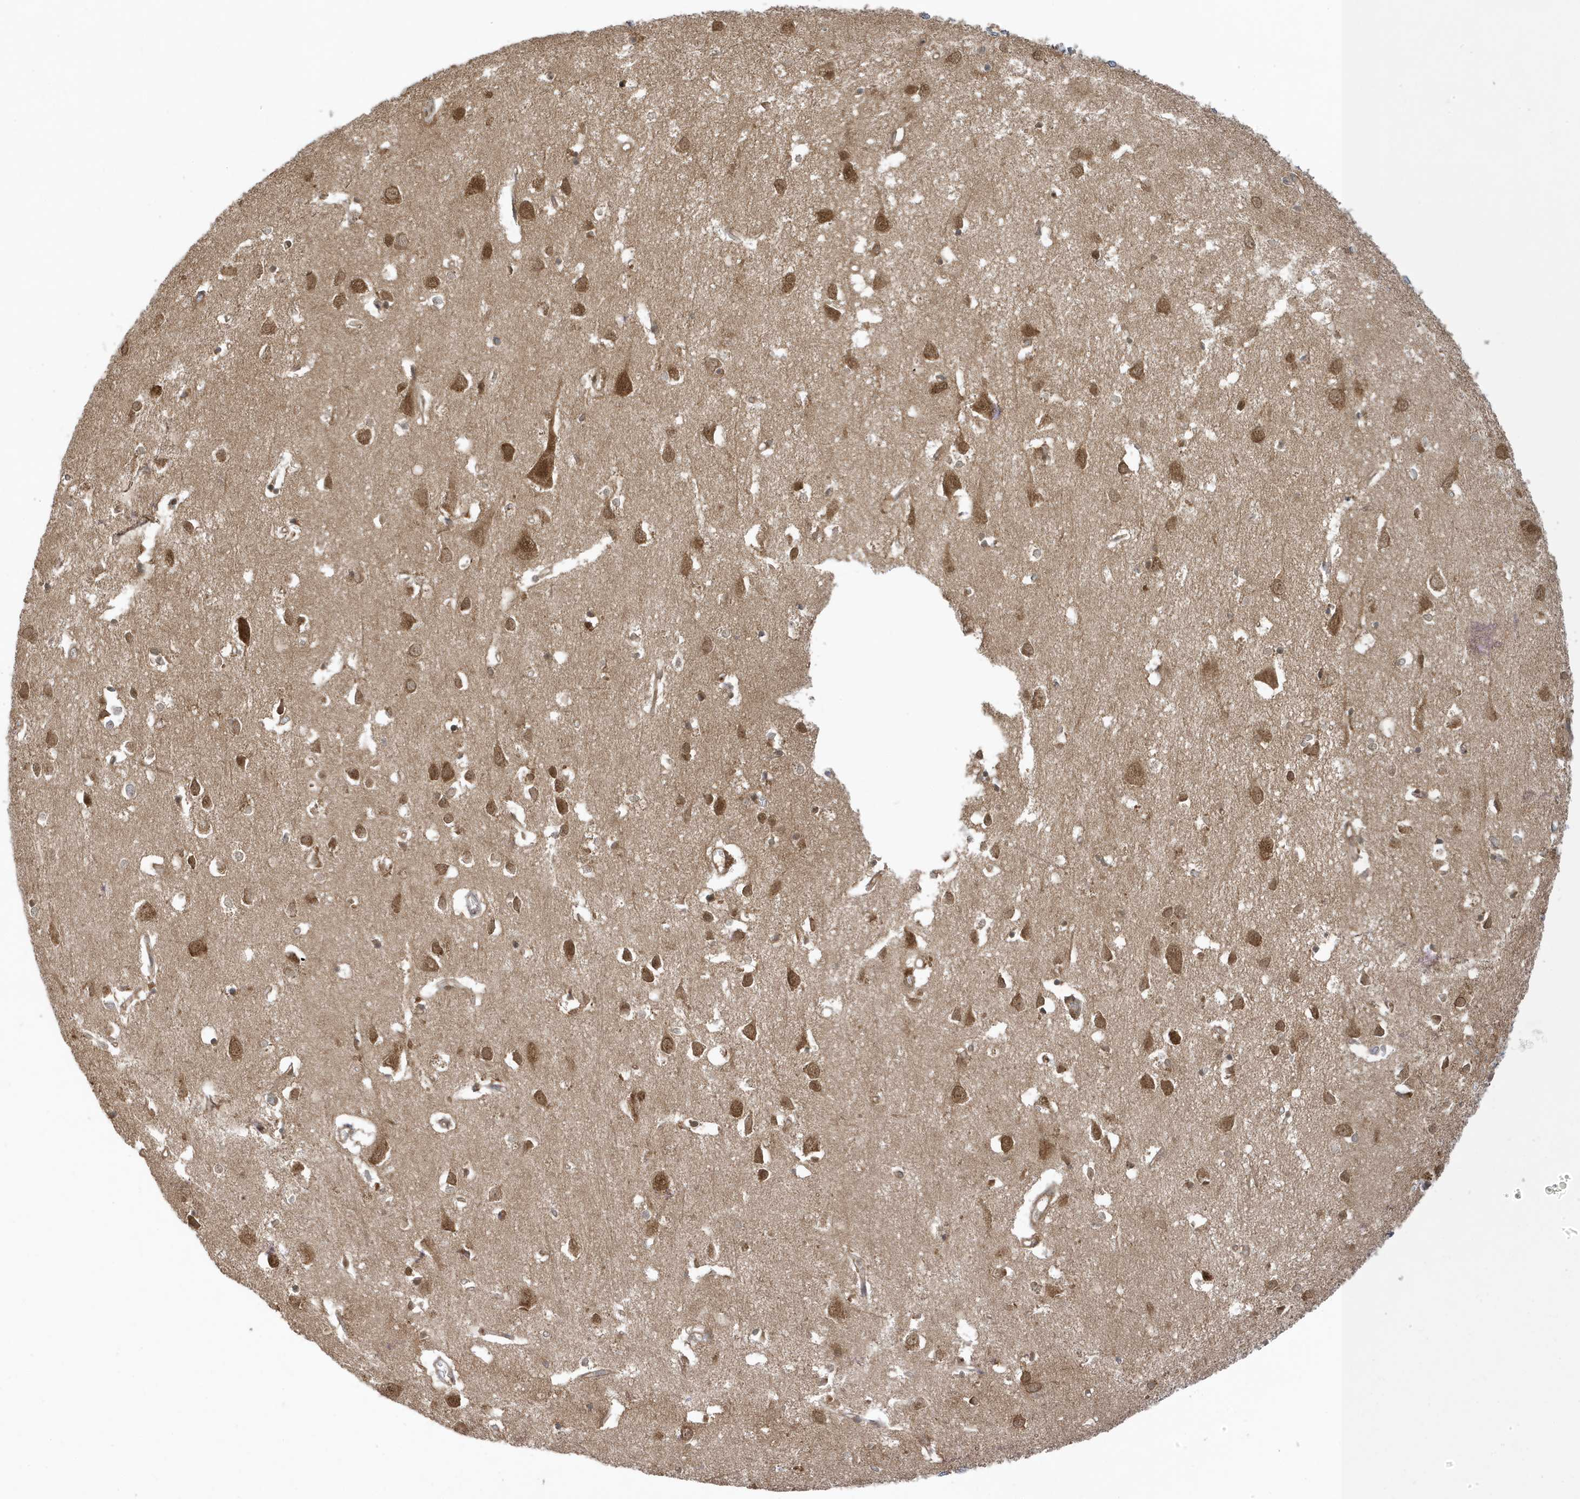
{"staining": {"intensity": "moderate", "quantity": ">75%", "location": "cytoplasmic/membranous"}, "tissue": "cerebral cortex", "cell_type": "Endothelial cells", "image_type": "normal", "snomed": [{"axis": "morphology", "description": "Normal tissue, NOS"}, {"axis": "topography", "description": "Cerebral cortex"}], "caption": "Human cerebral cortex stained for a protein (brown) demonstrates moderate cytoplasmic/membranous positive staining in about >75% of endothelial cells.", "gene": "DHX36", "patient": {"sex": "female", "age": 64}}